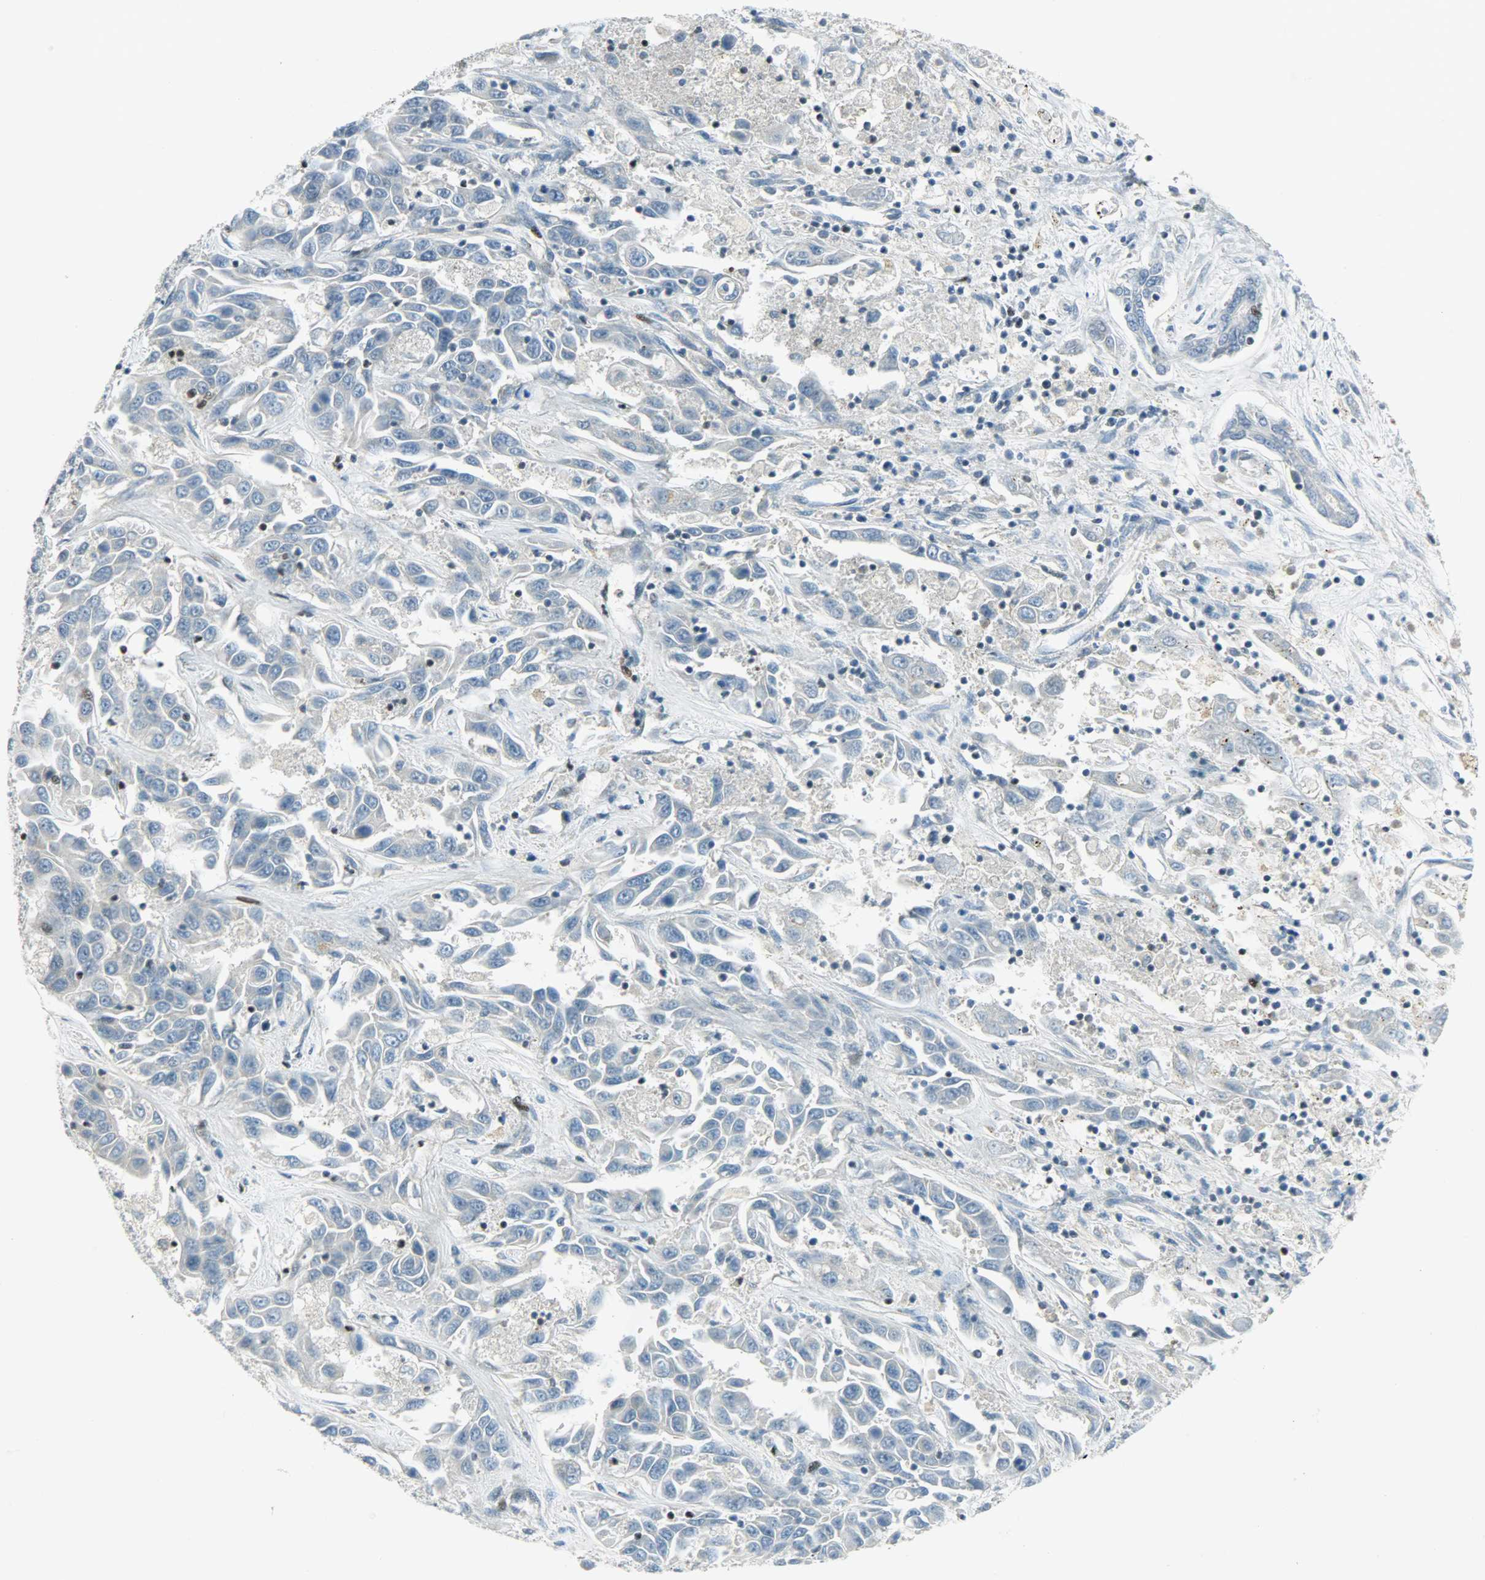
{"staining": {"intensity": "weak", "quantity": "<25%", "location": "nuclear"}, "tissue": "liver cancer", "cell_type": "Tumor cells", "image_type": "cancer", "snomed": [{"axis": "morphology", "description": "Cholangiocarcinoma"}, {"axis": "topography", "description": "Liver"}], "caption": "The IHC micrograph has no significant staining in tumor cells of liver cancer (cholangiocarcinoma) tissue.", "gene": "IL15", "patient": {"sex": "female", "age": 52}}